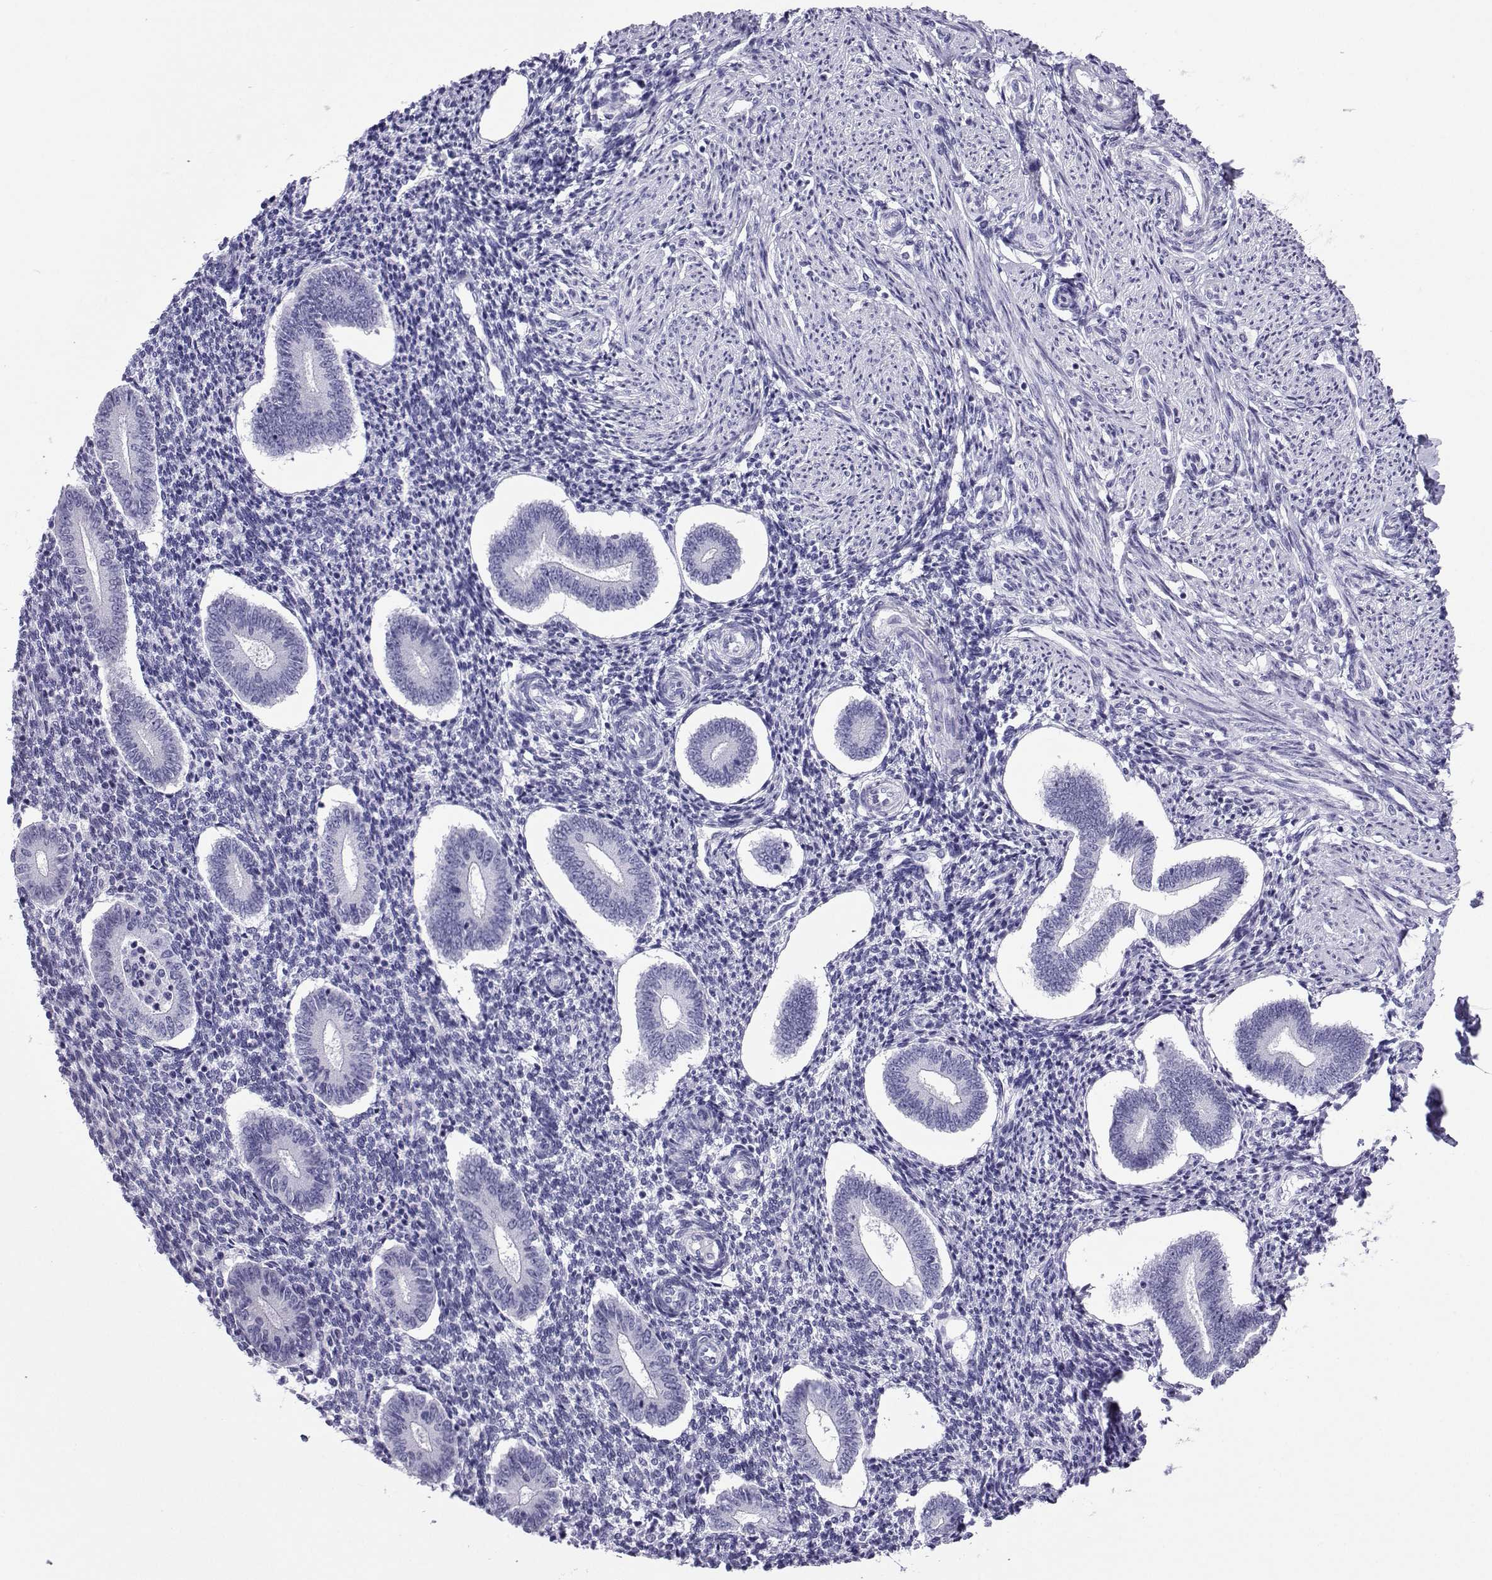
{"staining": {"intensity": "negative", "quantity": "none", "location": "none"}, "tissue": "endometrium", "cell_type": "Cells in endometrial stroma", "image_type": "normal", "snomed": [{"axis": "morphology", "description": "Normal tissue, NOS"}, {"axis": "topography", "description": "Endometrium"}], "caption": "Immunohistochemical staining of unremarkable human endometrium shows no significant staining in cells in endometrial stroma. (Brightfield microscopy of DAB immunohistochemistry (IHC) at high magnification).", "gene": "LORICRIN", "patient": {"sex": "female", "age": 40}}